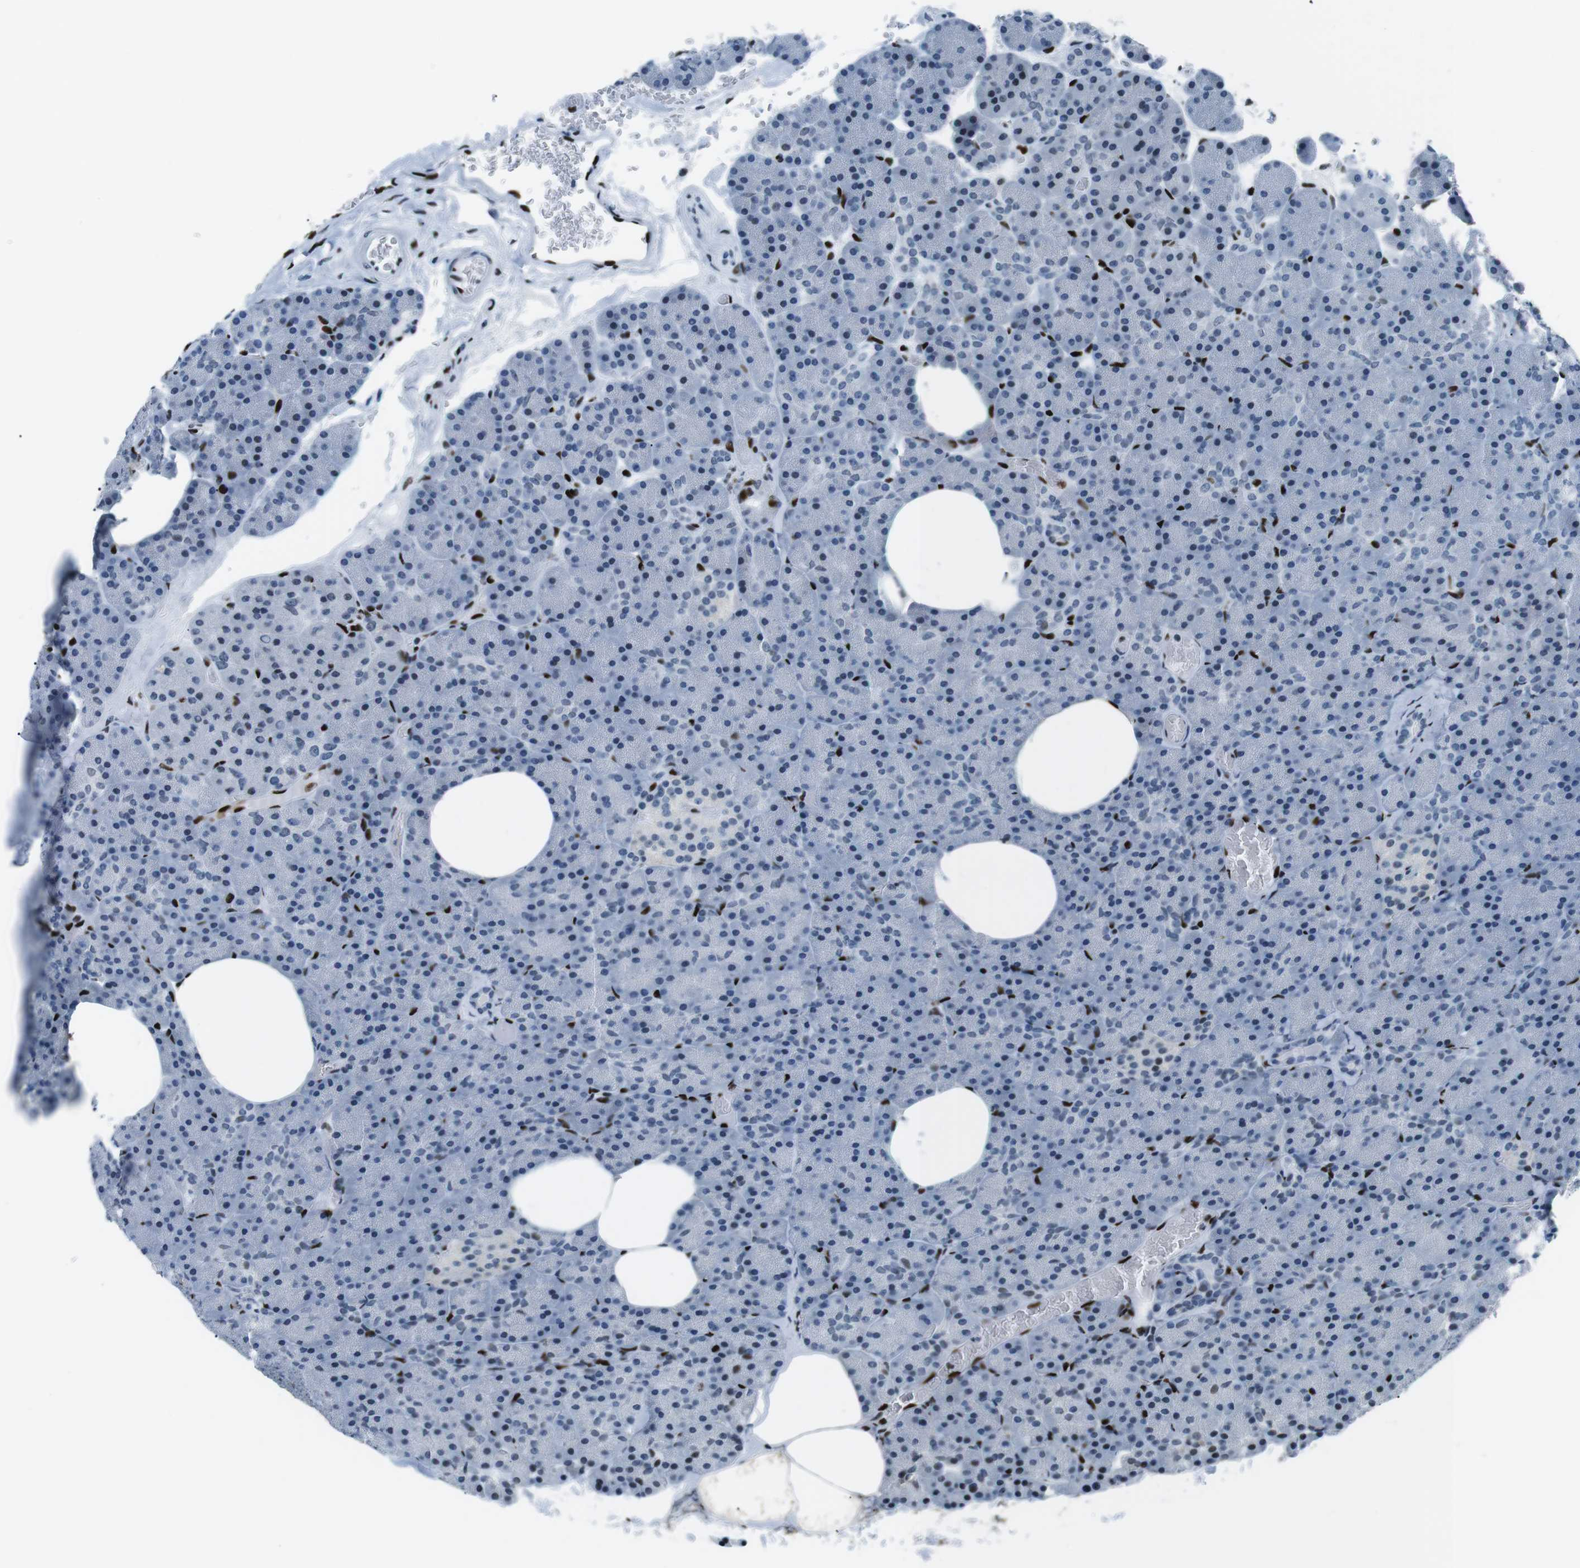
{"staining": {"intensity": "moderate", "quantity": "<25%", "location": "nuclear"}, "tissue": "pancreas", "cell_type": "Exocrine glandular cells", "image_type": "normal", "snomed": [{"axis": "morphology", "description": "Normal tissue, NOS"}, {"axis": "topography", "description": "Pancreas"}], "caption": "Pancreas stained with DAB (3,3'-diaminobenzidine) IHC shows low levels of moderate nuclear positivity in approximately <25% of exocrine glandular cells.", "gene": "PML", "patient": {"sex": "female", "age": 35}}